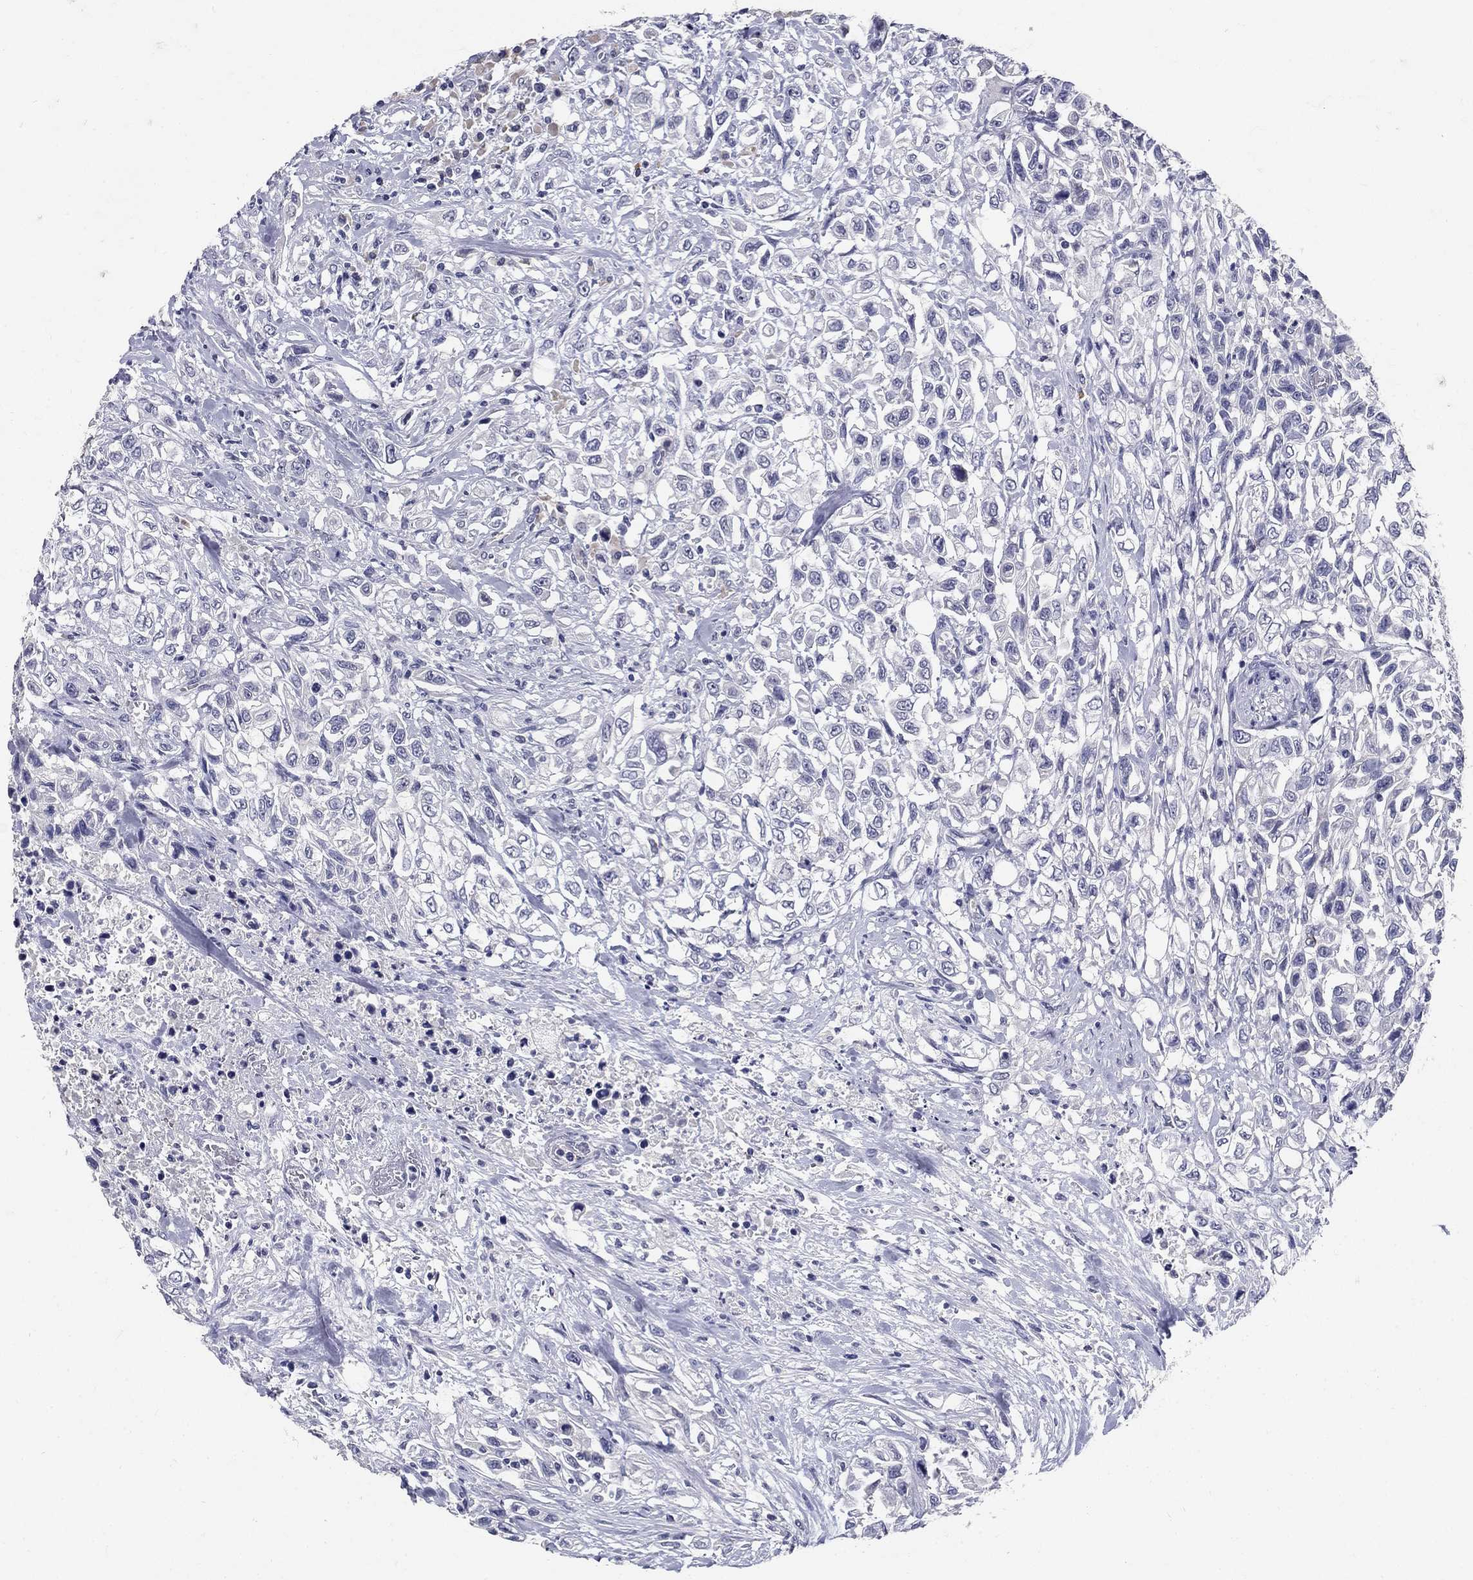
{"staining": {"intensity": "negative", "quantity": "none", "location": "none"}, "tissue": "urothelial cancer", "cell_type": "Tumor cells", "image_type": "cancer", "snomed": [{"axis": "morphology", "description": "Urothelial carcinoma, High grade"}, {"axis": "topography", "description": "Urinary bladder"}], "caption": "Immunohistochemical staining of high-grade urothelial carcinoma shows no significant expression in tumor cells. (Stains: DAB (3,3'-diaminobenzidine) IHC with hematoxylin counter stain, Microscopy: brightfield microscopy at high magnification).", "gene": "POMC", "patient": {"sex": "female", "age": 56}}